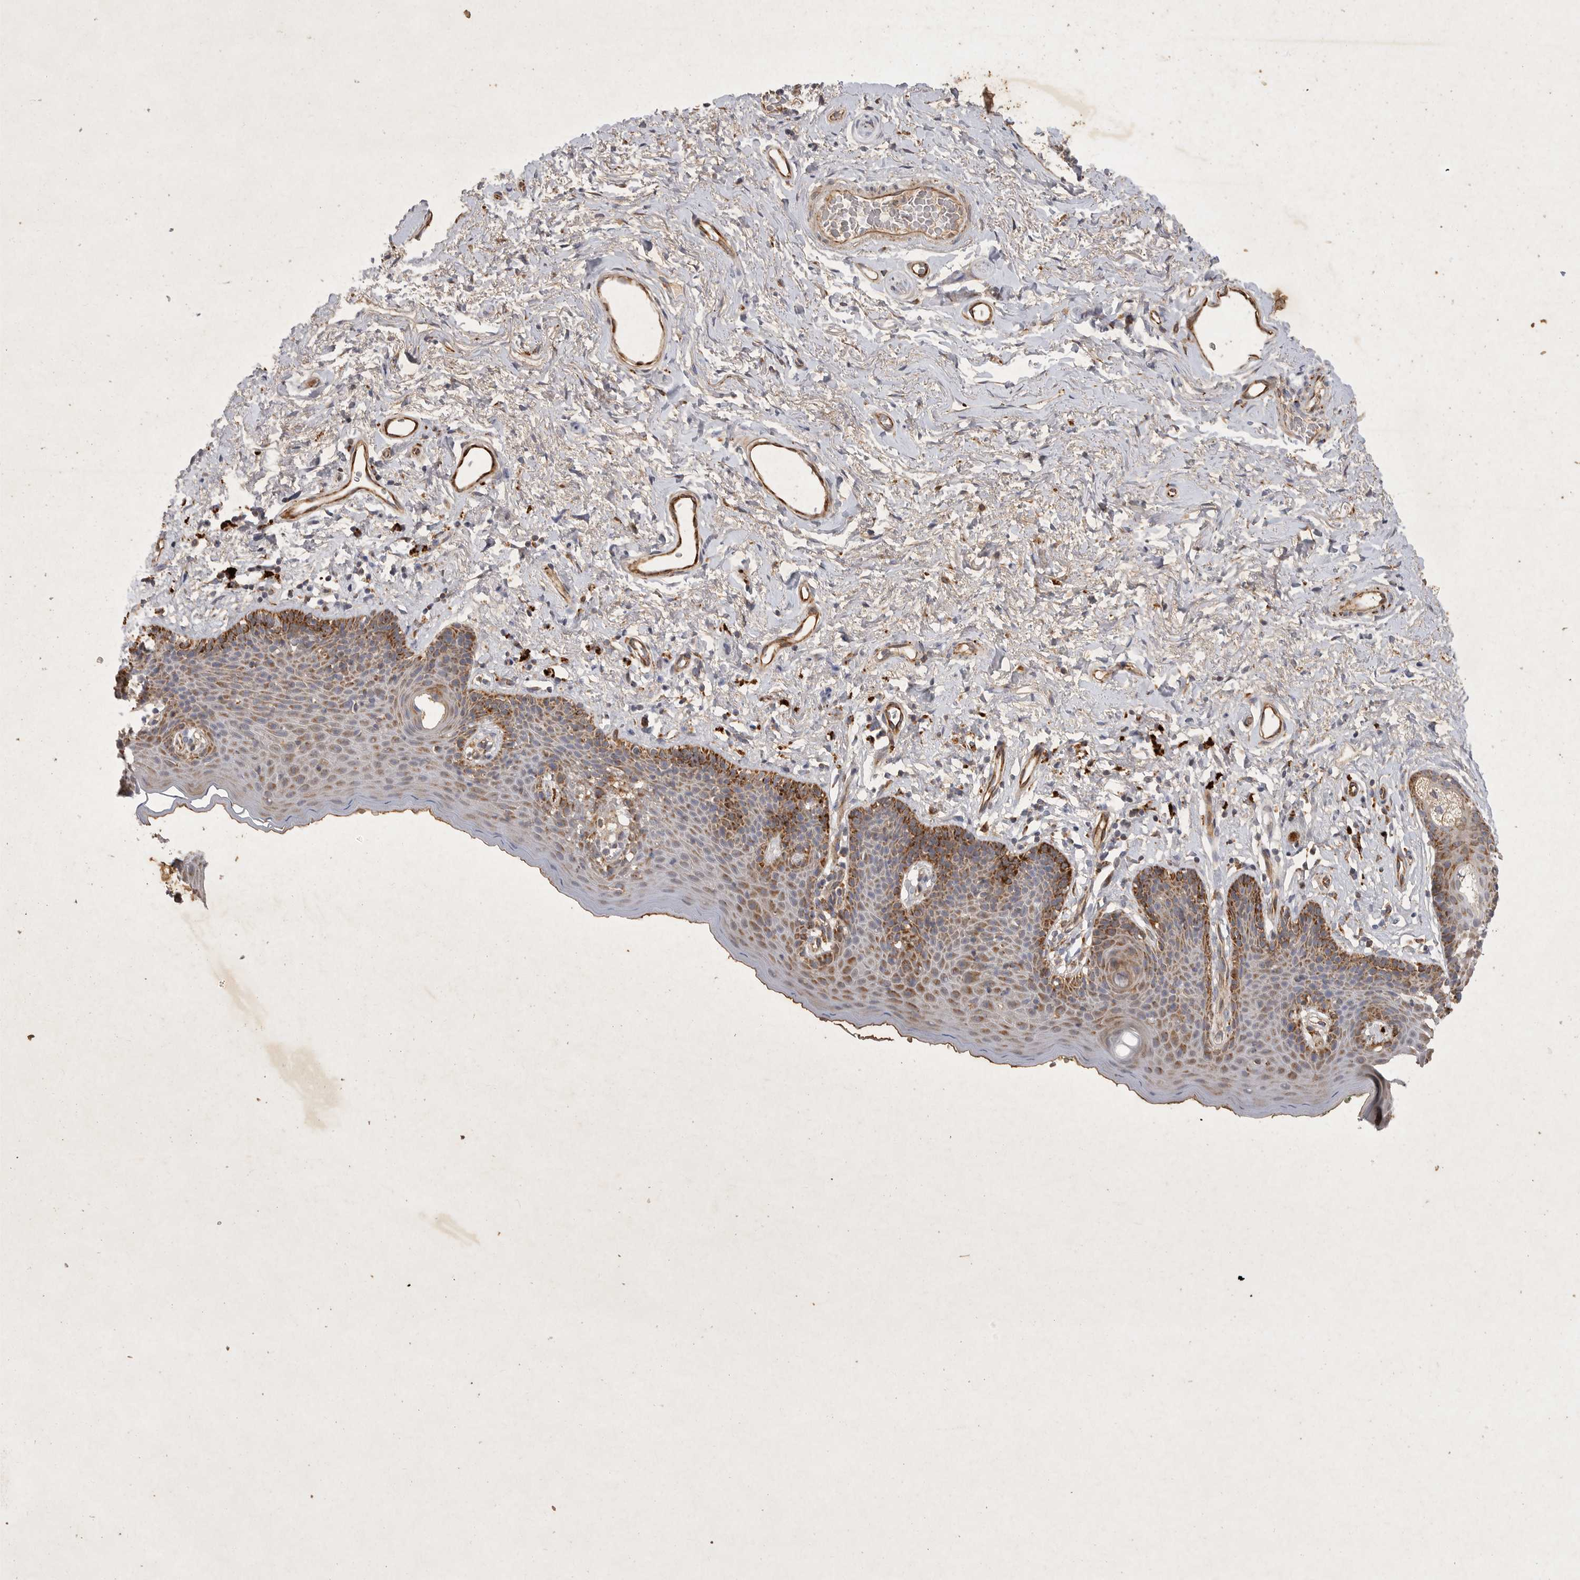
{"staining": {"intensity": "moderate", "quantity": ">75%", "location": "cytoplasmic/membranous"}, "tissue": "skin", "cell_type": "Epidermal cells", "image_type": "normal", "snomed": [{"axis": "morphology", "description": "Normal tissue, NOS"}, {"axis": "topography", "description": "Vulva"}], "caption": "Epidermal cells demonstrate medium levels of moderate cytoplasmic/membranous expression in about >75% of cells in normal human skin.", "gene": "MRPL41", "patient": {"sex": "female", "age": 66}}